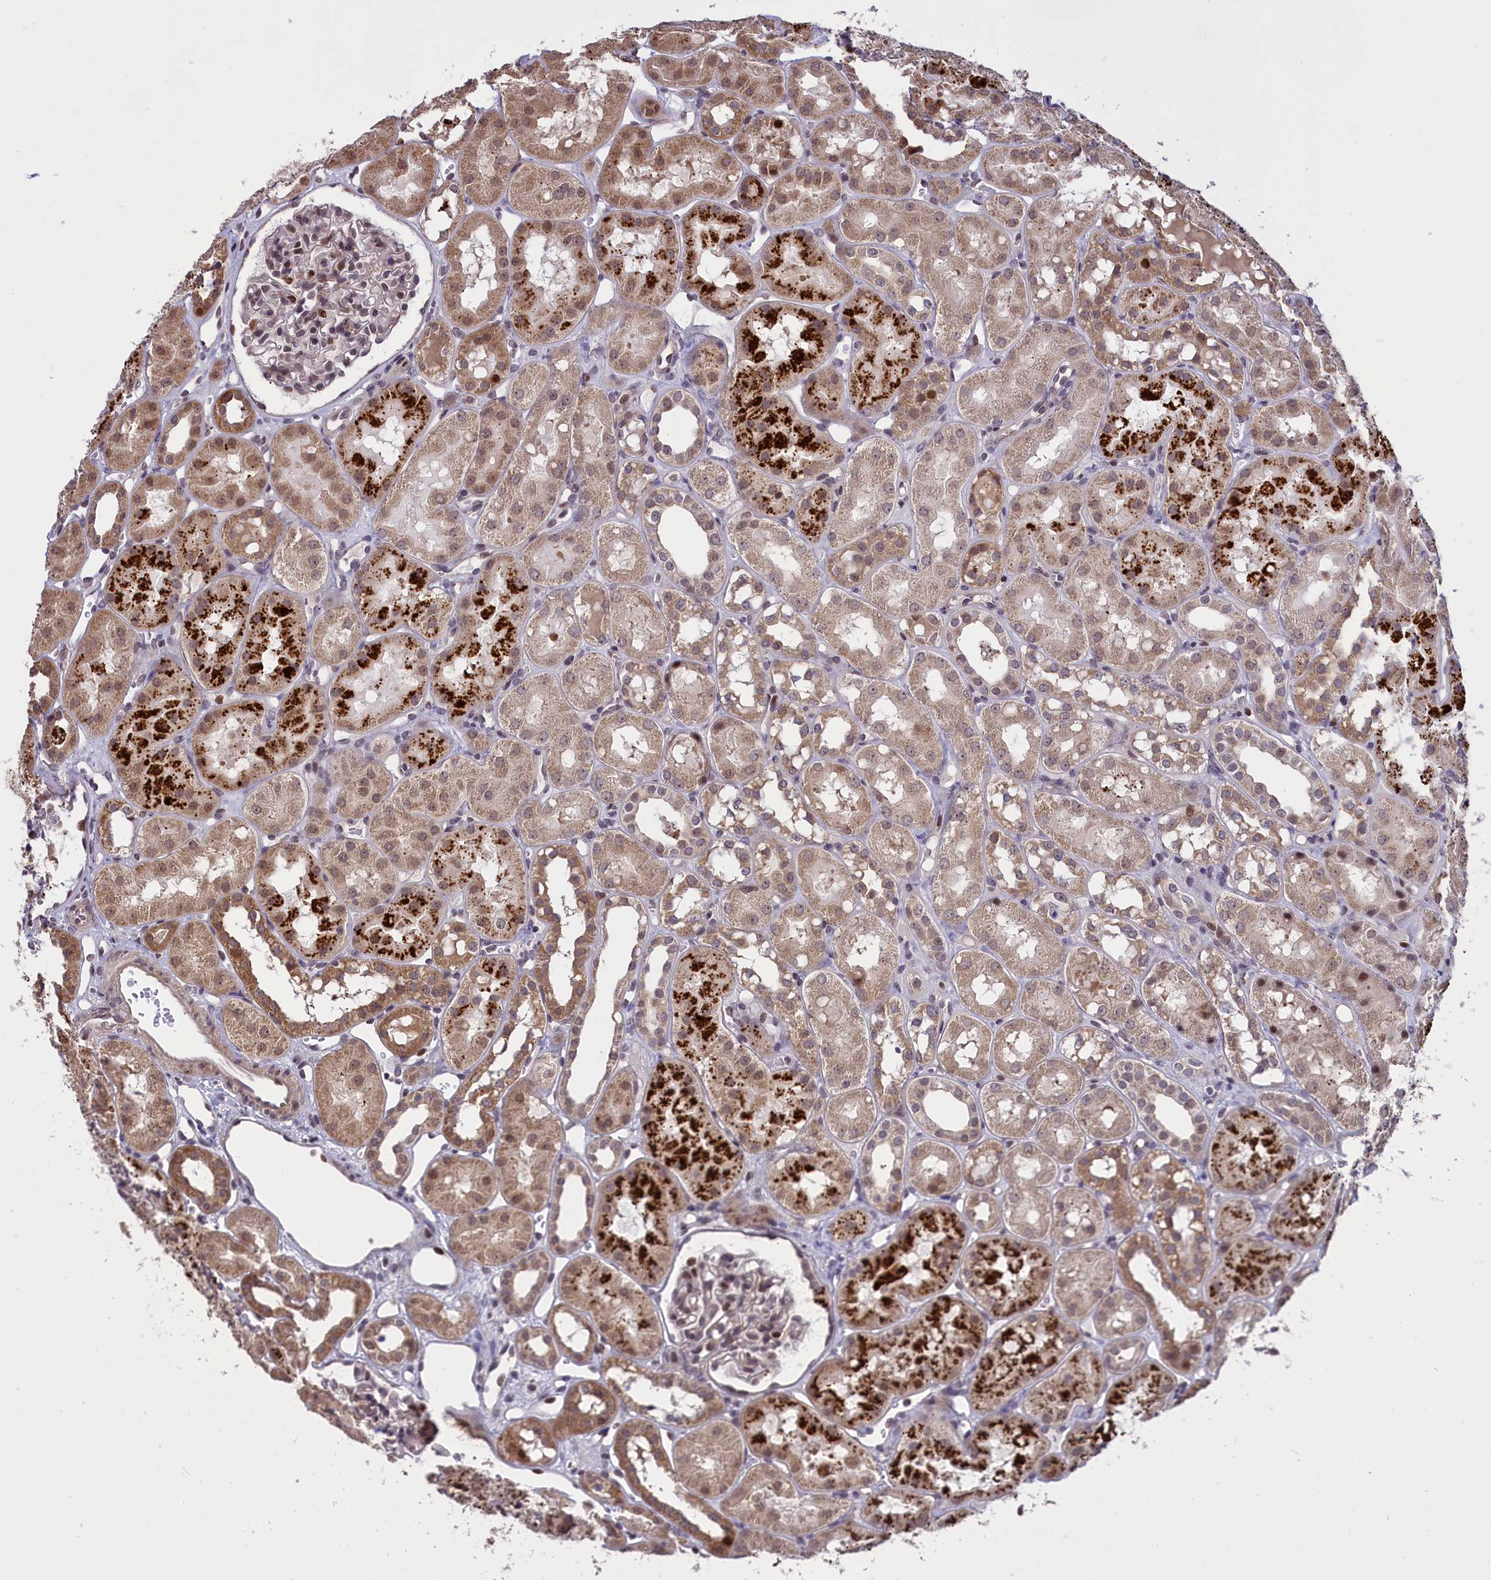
{"staining": {"intensity": "moderate", "quantity": "<25%", "location": "nuclear"}, "tissue": "kidney", "cell_type": "Cells in glomeruli", "image_type": "normal", "snomed": [{"axis": "morphology", "description": "Normal tissue, NOS"}, {"axis": "topography", "description": "Kidney"}], "caption": "Immunohistochemical staining of benign human kidney shows <25% levels of moderate nuclear protein positivity in about <25% of cells in glomeruli.", "gene": "RELB", "patient": {"sex": "male", "age": 16}}